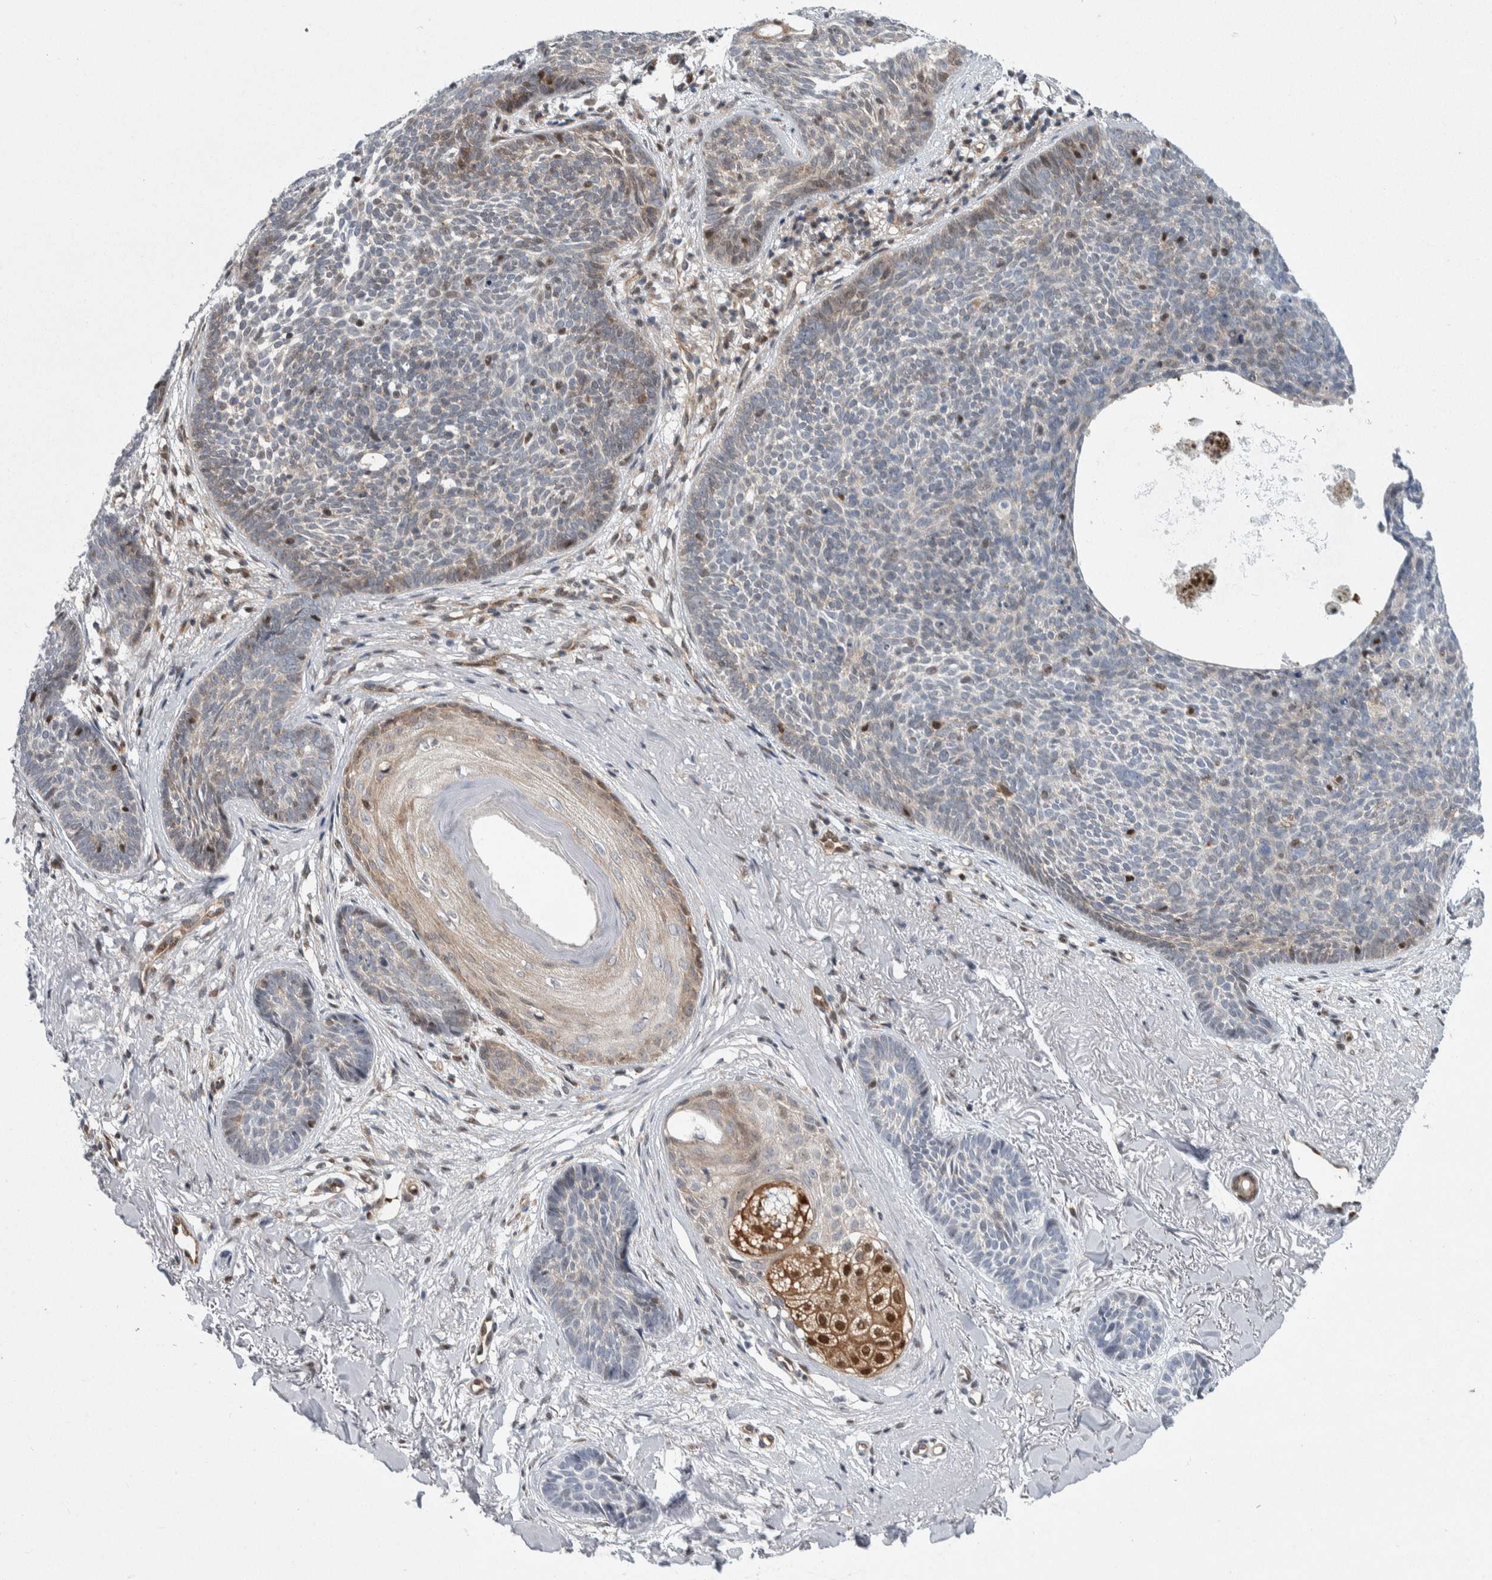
{"staining": {"intensity": "negative", "quantity": "none", "location": "none"}, "tissue": "skin cancer", "cell_type": "Tumor cells", "image_type": "cancer", "snomed": [{"axis": "morphology", "description": "Basal cell carcinoma"}, {"axis": "topography", "description": "Skin"}], "caption": "IHC micrograph of human skin basal cell carcinoma stained for a protein (brown), which demonstrates no positivity in tumor cells. (Immunohistochemistry (ihc), brightfield microscopy, high magnification).", "gene": "PTPA", "patient": {"sex": "female", "age": 70}}